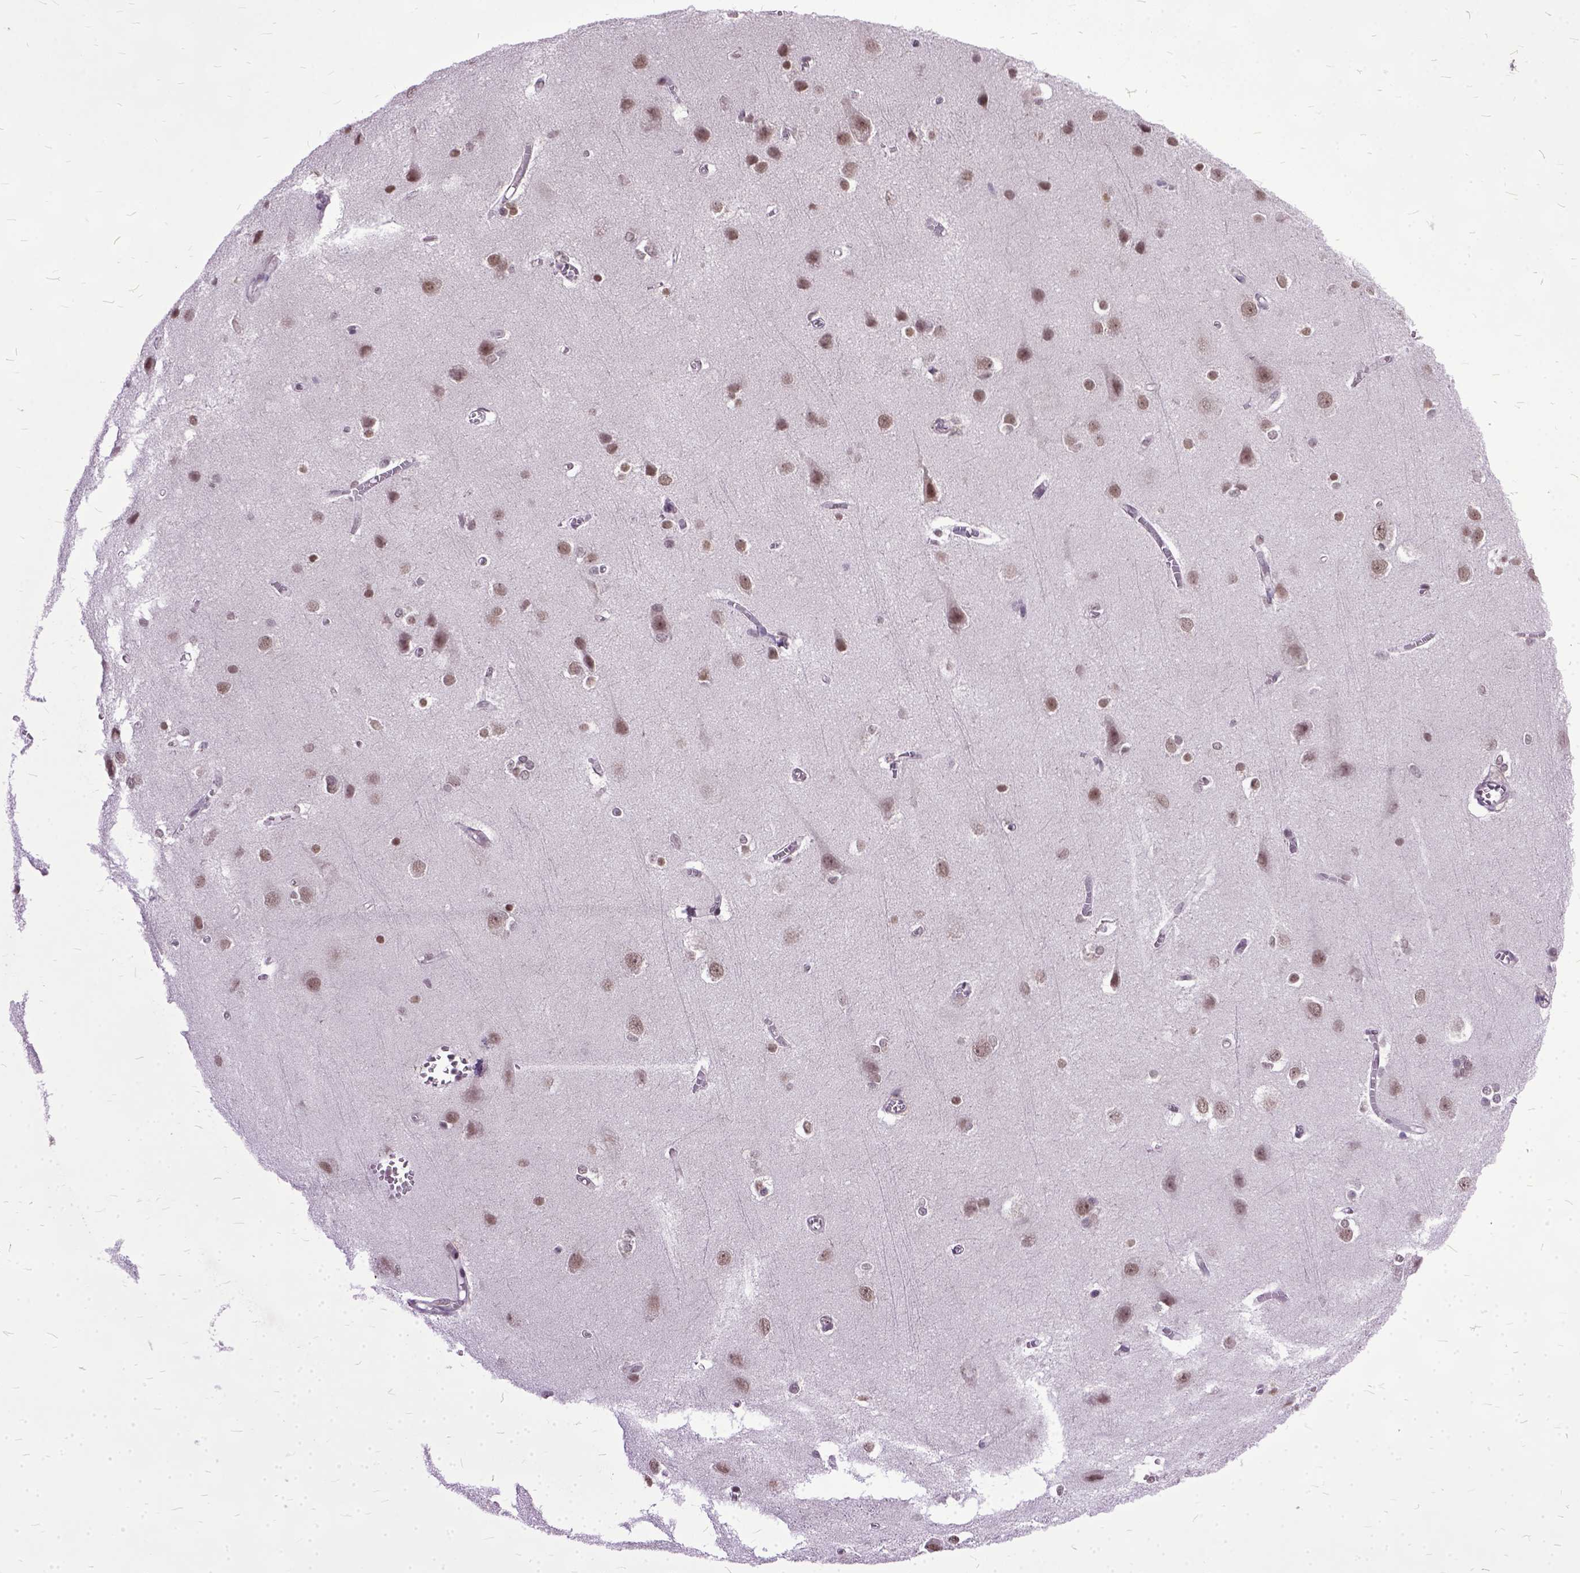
{"staining": {"intensity": "moderate", "quantity": ">75%", "location": "nuclear"}, "tissue": "cerebral cortex", "cell_type": "Endothelial cells", "image_type": "normal", "snomed": [{"axis": "morphology", "description": "Normal tissue, NOS"}, {"axis": "topography", "description": "Cerebral cortex"}], "caption": "Unremarkable cerebral cortex exhibits moderate nuclear positivity in about >75% of endothelial cells, visualized by immunohistochemistry.", "gene": "ORC5", "patient": {"sex": "male", "age": 37}}